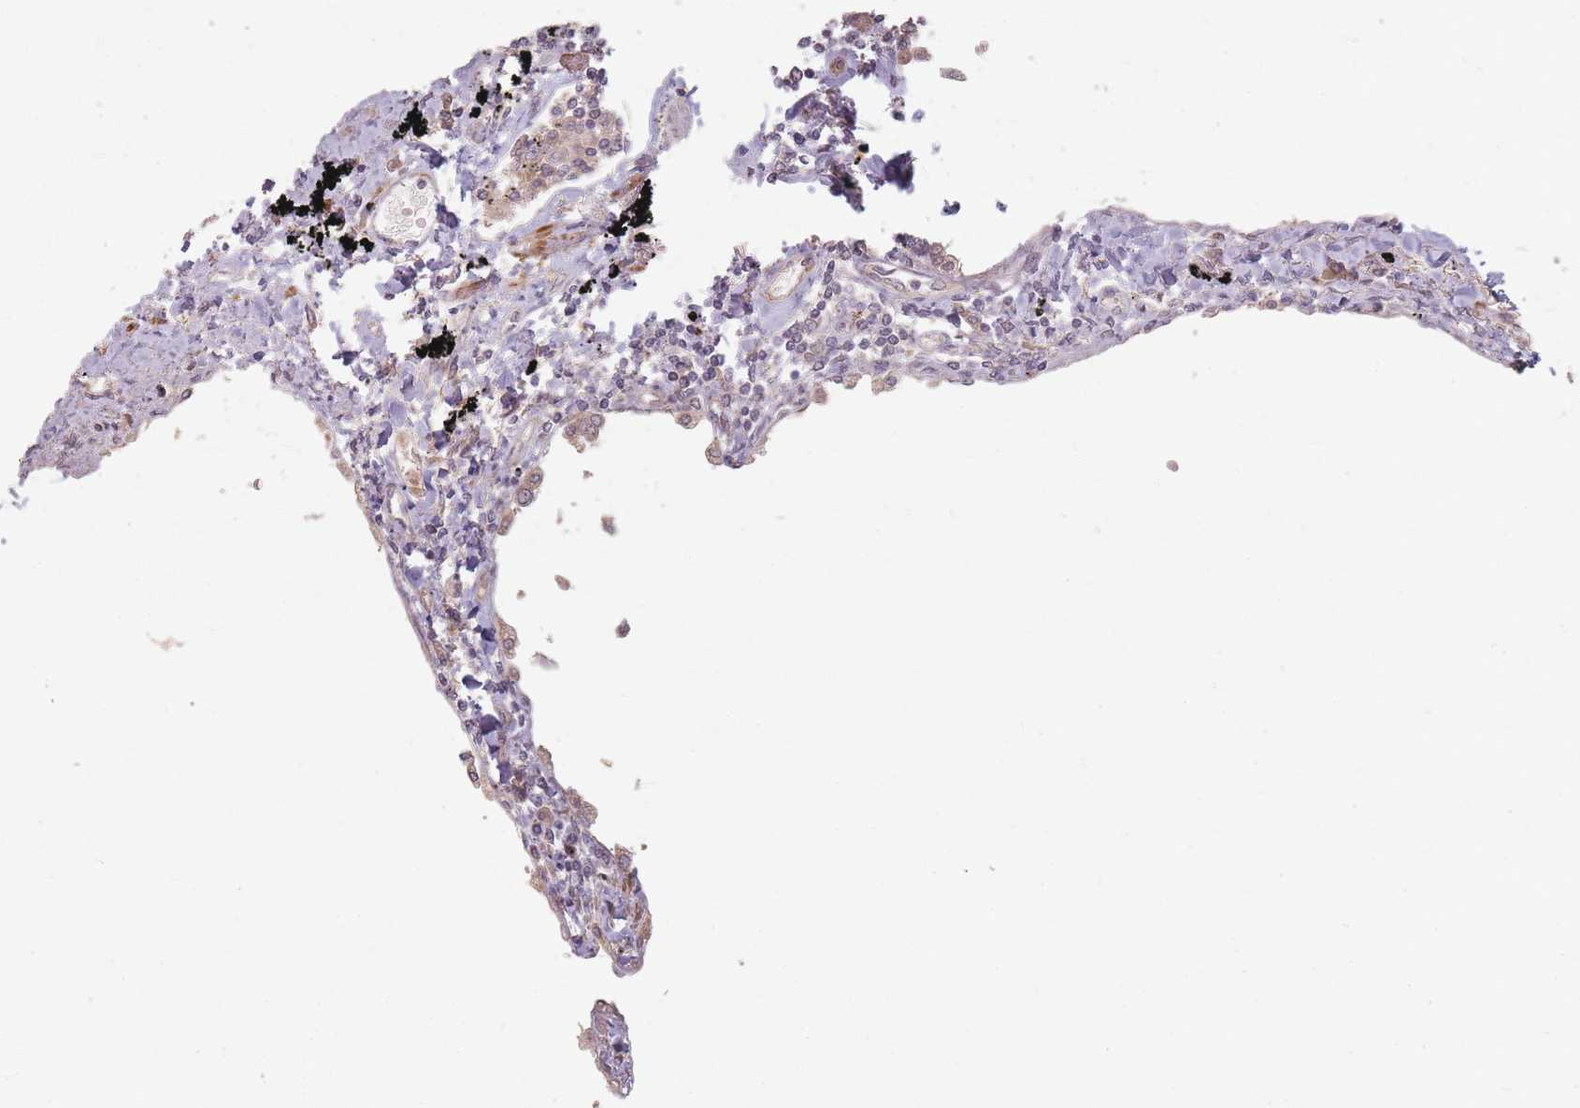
{"staining": {"intensity": "negative", "quantity": "none", "location": "none"}, "tissue": "lung", "cell_type": "Alveolar cells", "image_type": "normal", "snomed": [{"axis": "morphology", "description": "Normal tissue, NOS"}, {"axis": "topography", "description": "Lung"}], "caption": "Immunohistochemical staining of benign lung reveals no significant staining in alveolar cells.", "gene": "MRPS6", "patient": {"sex": "female", "age": 67}}